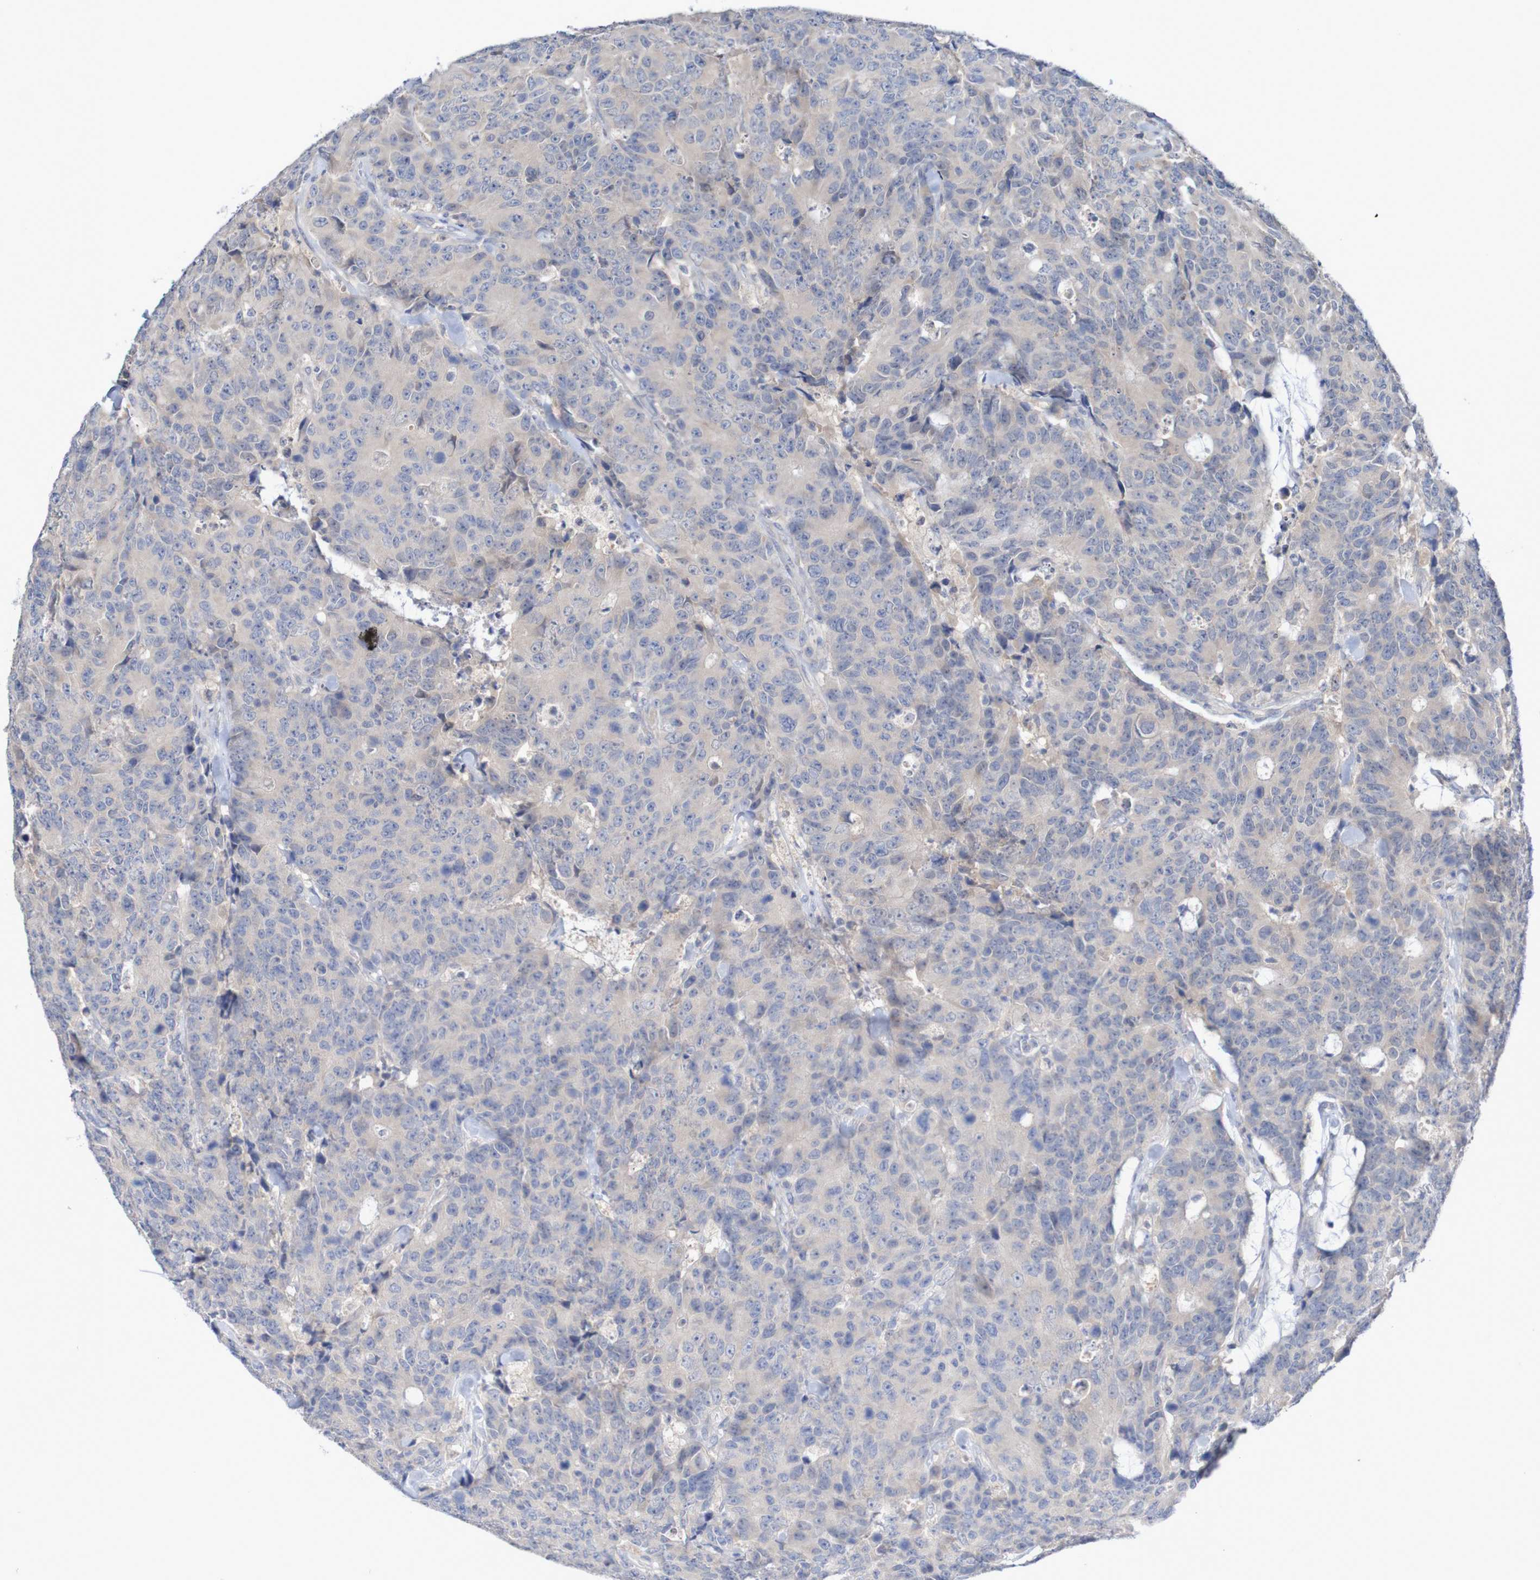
{"staining": {"intensity": "weak", "quantity": ">75%", "location": "cytoplasmic/membranous"}, "tissue": "colorectal cancer", "cell_type": "Tumor cells", "image_type": "cancer", "snomed": [{"axis": "morphology", "description": "Adenocarcinoma, NOS"}, {"axis": "topography", "description": "Colon"}], "caption": "About >75% of tumor cells in adenocarcinoma (colorectal) show weak cytoplasmic/membranous protein positivity as visualized by brown immunohistochemical staining.", "gene": "PHPT1", "patient": {"sex": "female", "age": 86}}